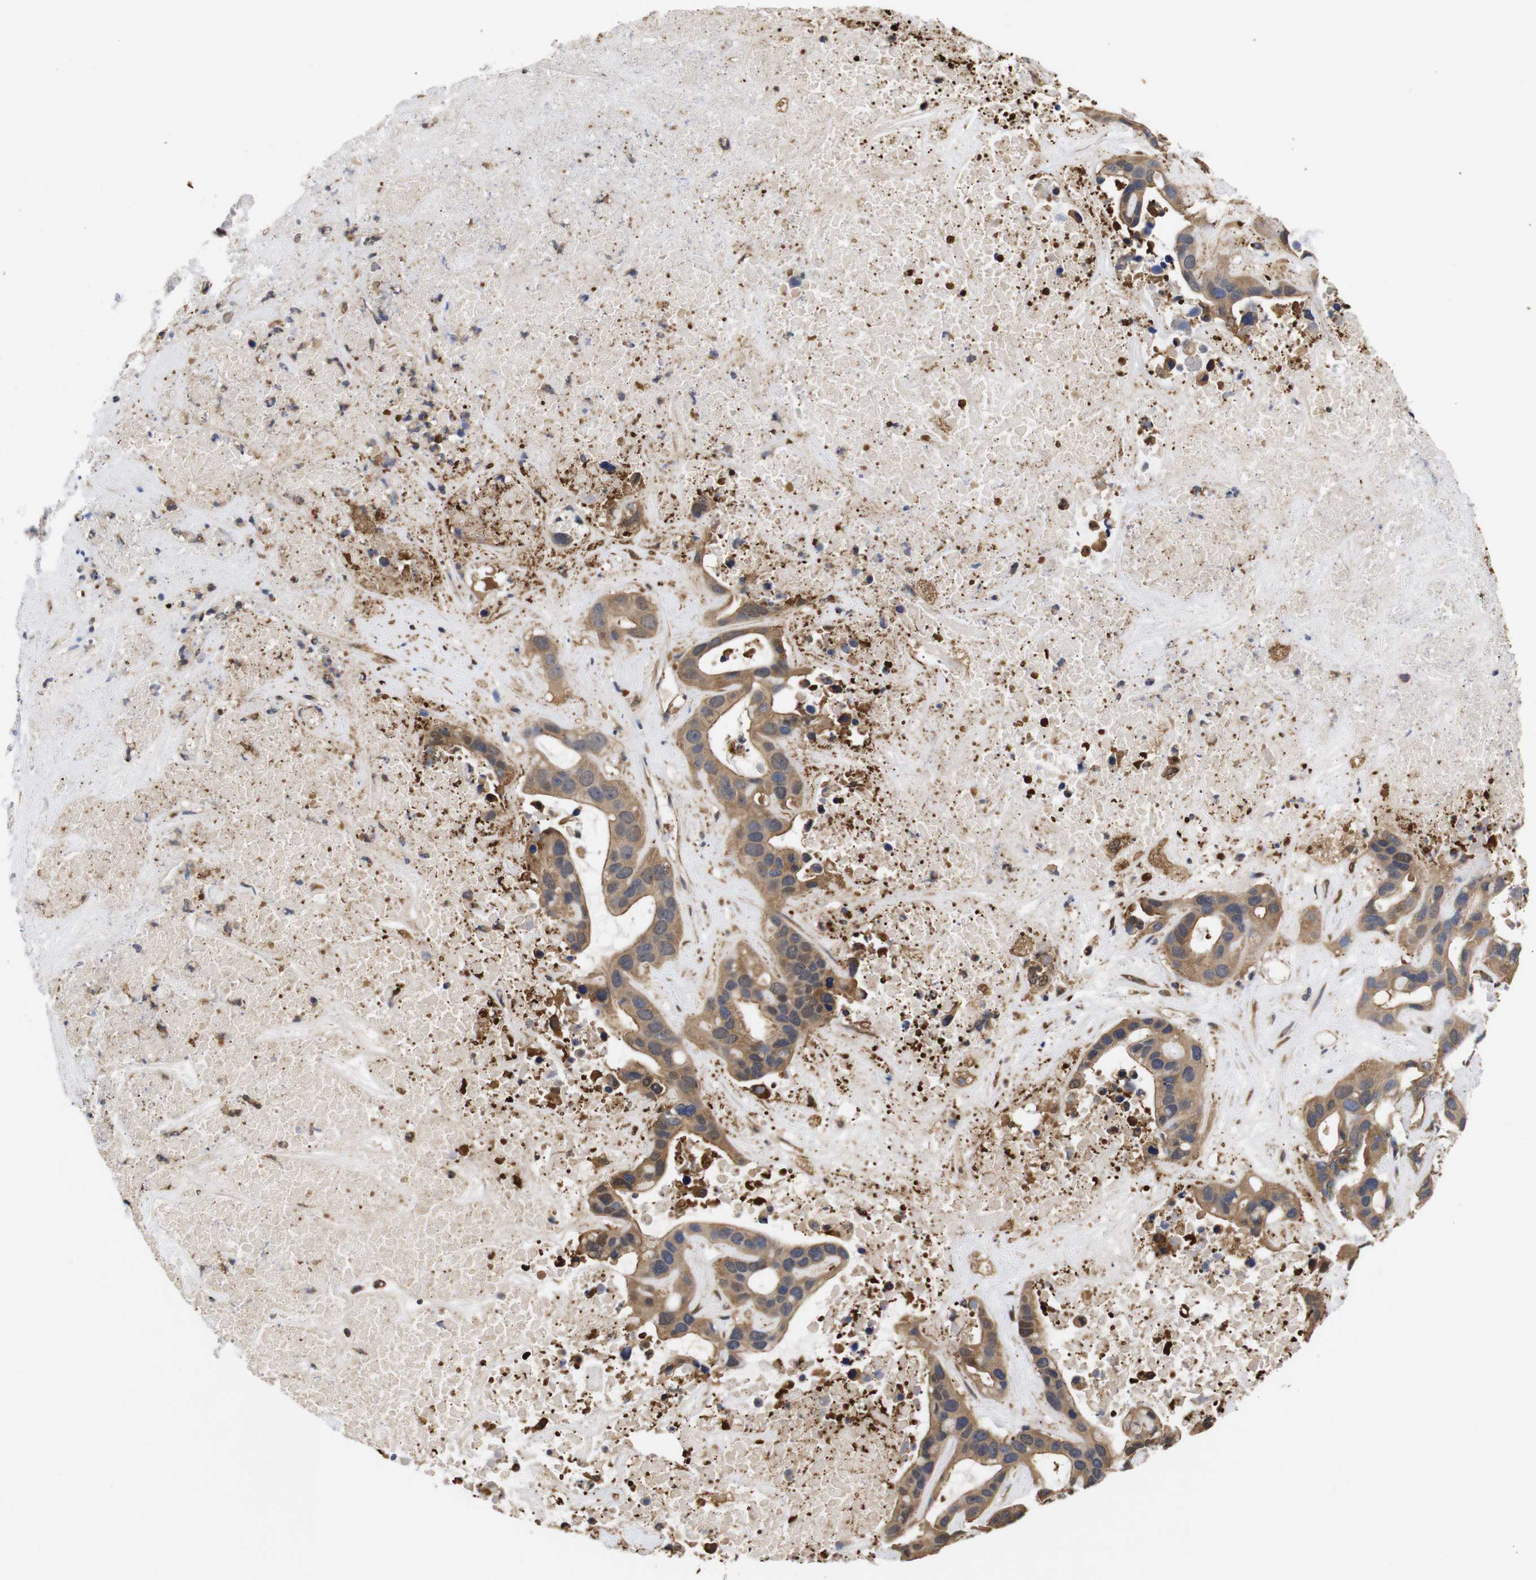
{"staining": {"intensity": "moderate", "quantity": ">75%", "location": "cytoplasmic/membranous"}, "tissue": "liver cancer", "cell_type": "Tumor cells", "image_type": "cancer", "snomed": [{"axis": "morphology", "description": "Cholangiocarcinoma"}, {"axis": "topography", "description": "Liver"}], "caption": "High-magnification brightfield microscopy of liver cancer stained with DAB (brown) and counterstained with hematoxylin (blue). tumor cells exhibit moderate cytoplasmic/membranous staining is identified in about>75% of cells.", "gene": "LRRCC1", "patient": {"sex": "female", "age": 65}}